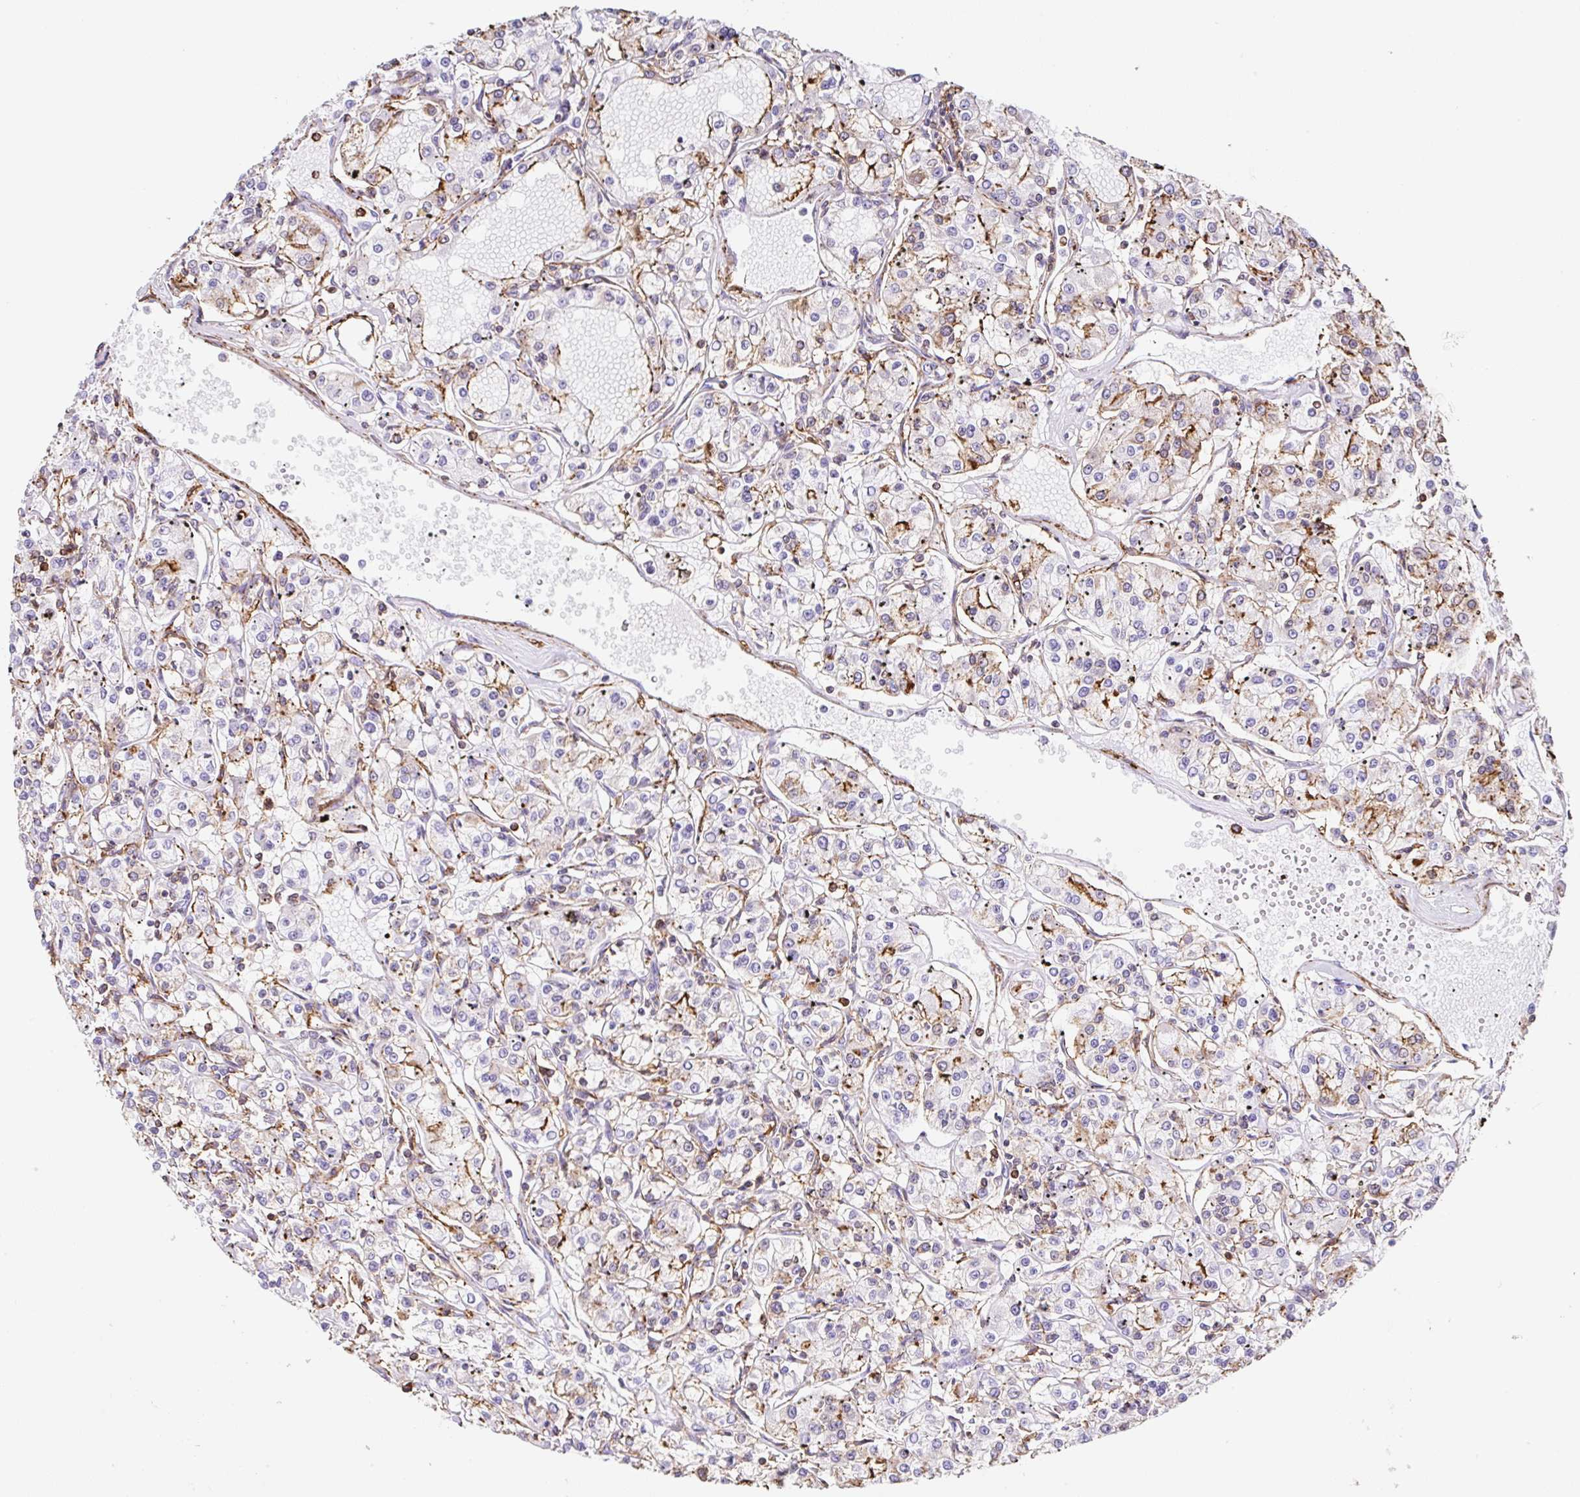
{"staining": {"intensity": "moderate", "quantity": "<25%", "location": "cytoplasmic/membranous"}, "tissue": "renal cancer", "cell_type": "Tumor cells", "image_type": "cancer", "snomed": [{"axis": "morphology", "description": "Adenocarcinoma, NOS"}, {"axis": "topography", "description": "Kidney"}], "caption": "Human adenocarcinoma (renal) stained with a brown dye reveals moderate cytoplasmic/membranous positive positivity in about <25% of tumor cells.", "gene": "MTTP", "patient": {"sex": "female", "age": 59}}